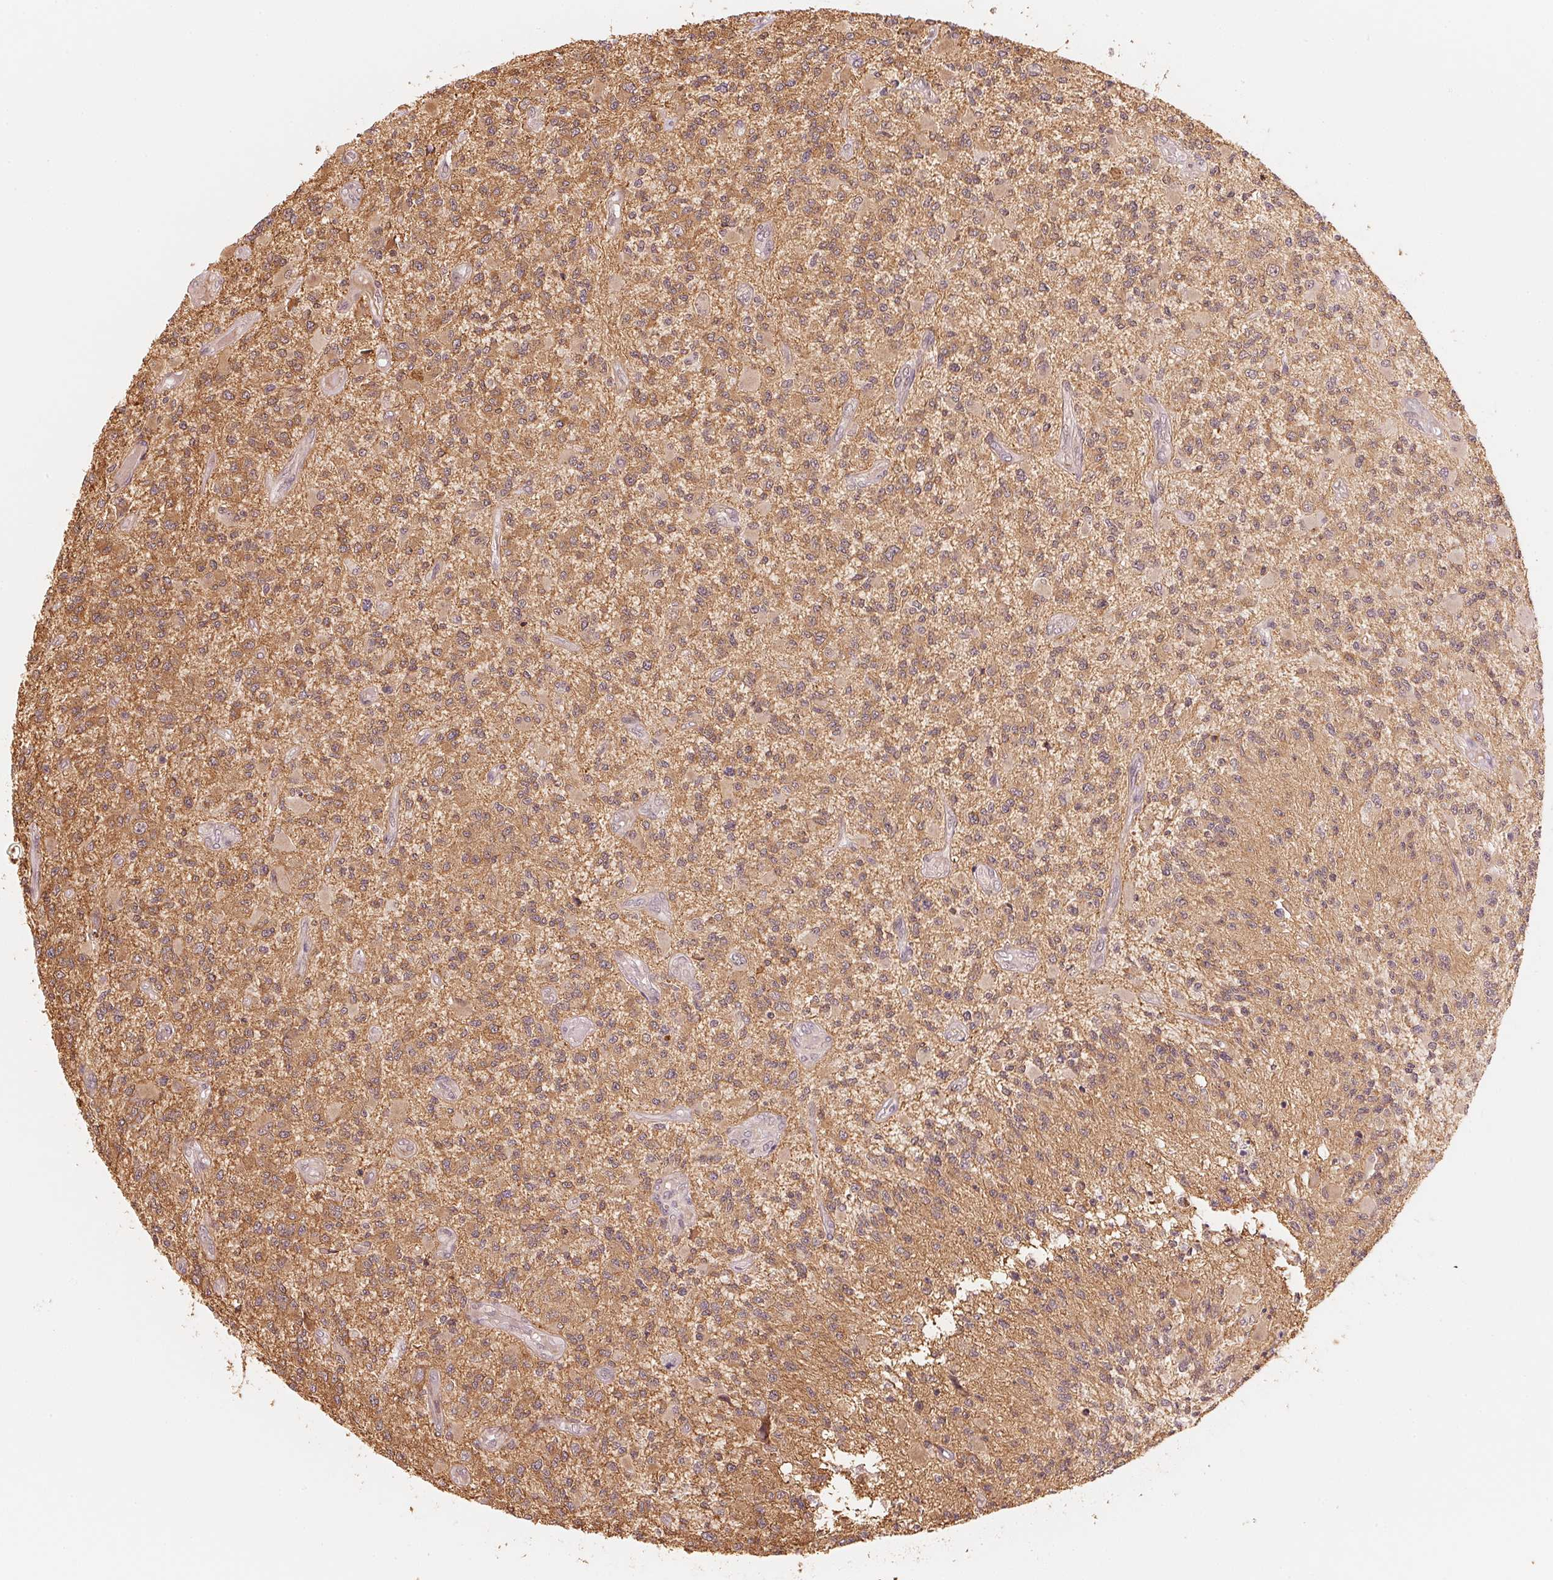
{"staining": {"intensity": "weak", "quantity": ">75%", "location": "cytoplasmic/membranous"}, "tissue": "glioma", "cell_type": "Tumor cells", "image_type": "cancer", "snomed": [{"axis": "morphology", "description": "Glioma, malignant, High grade"}, {"axis": "topography", "description": "Brain"}], "caption": "An image showing weak cytoplasmic/membranous positivity in approximately >75% of tumor cells in malignant high-grade glioma, as visualized by brown immunohistochemical staining.", "gene": "PRKN", "patient": {"sex": "female", "age": 63}}